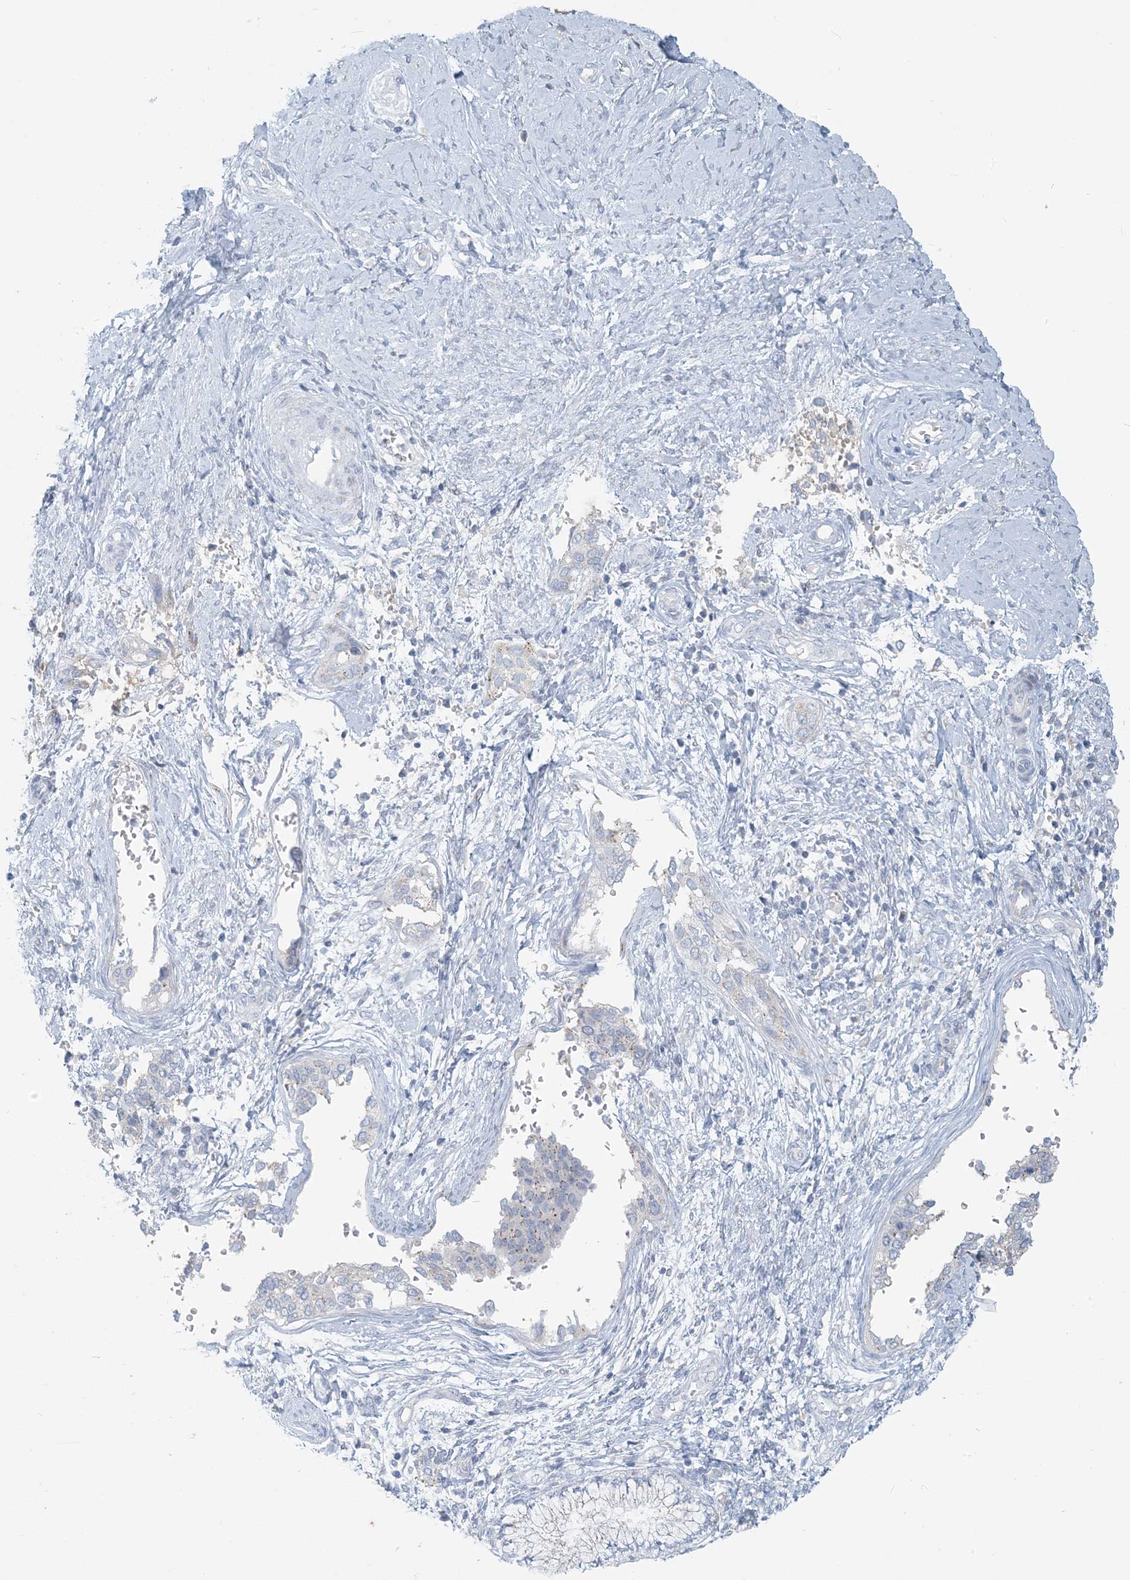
{"staining": {"intensity": "weak", "quantity": "<25%", "location": "cytoplasmic/membranous"}, "tissue": "cervical cancer", "cell_type": "Tumor cells", "image_type": "cancer", "snomed": [{"axis": "morphology", "description": "Squamous cell carcinoma, NOS"}, {"axis": "topography", "description": "Cervix"}], "caption": "Tumor cells show no significant positivity in cervical cancer.", "gene": "SCML1", "patient": {"sex": "female", "age": 37}}